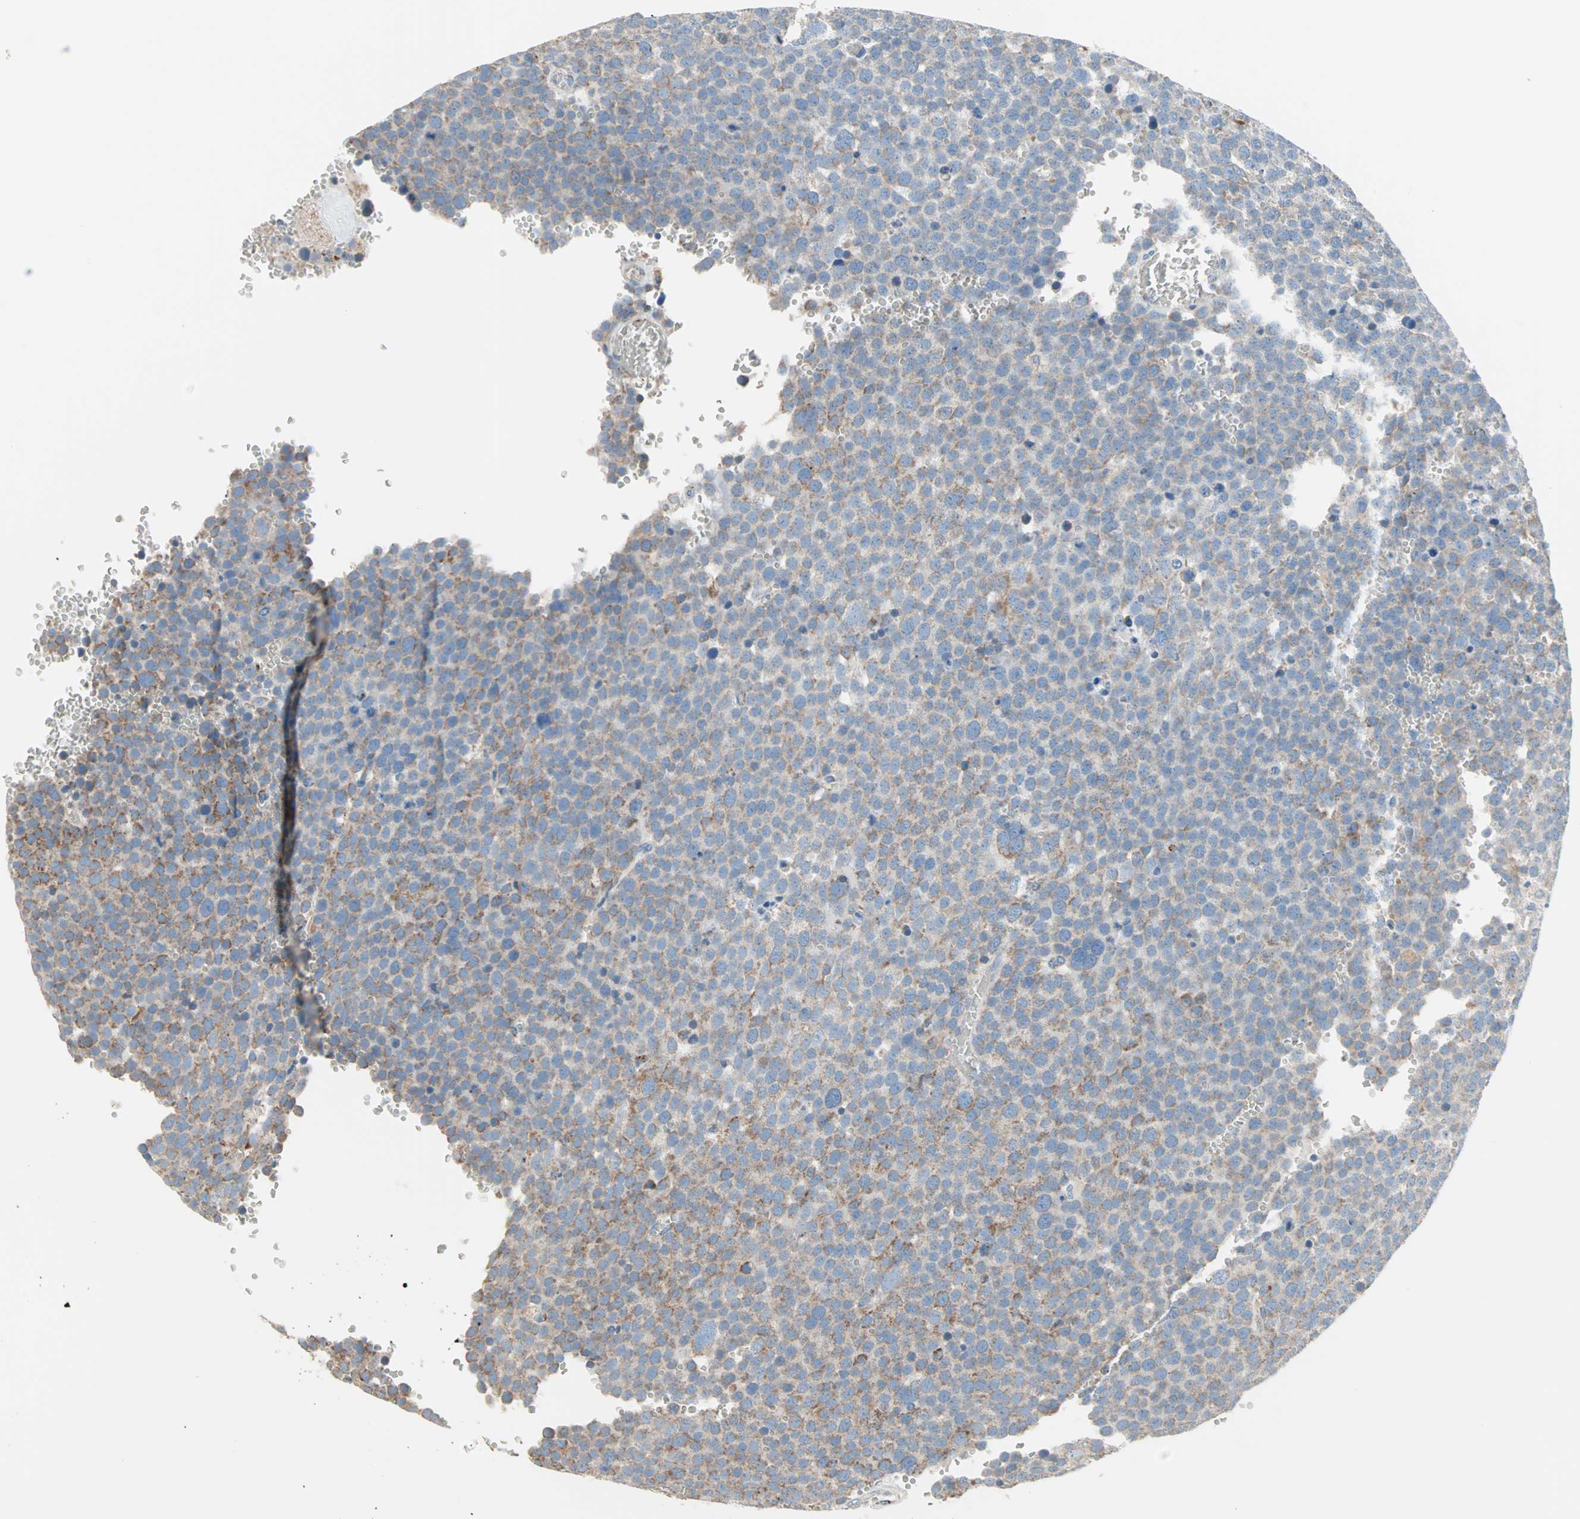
{"staining": {"intensity": "moderate", "quantity": "25%-75%", "location": "cytoplasmic/membranous"}, "tissue": "testis cancer", "cell_type": "Tumor cells", "image_type": "cancer", "snomed": [{"axis": "morphology", "description": "Seminoma, NOS"}, {"axis": "topography", "description": "Testis"}], "caption": "Testis seminoma was stained to show a protein in brown. There is medium levels of moderate cytoplasmic/membranous positivity in about 25%-75% of tumor cells. The protein is stained brown, and the nuclei are stained in blue (DAB (3,3'-diaminobenzidine) IHC with brightfield microscopy, high magnification).", "gene": "TST", "patient": {"sex": "male", "age": 71}}